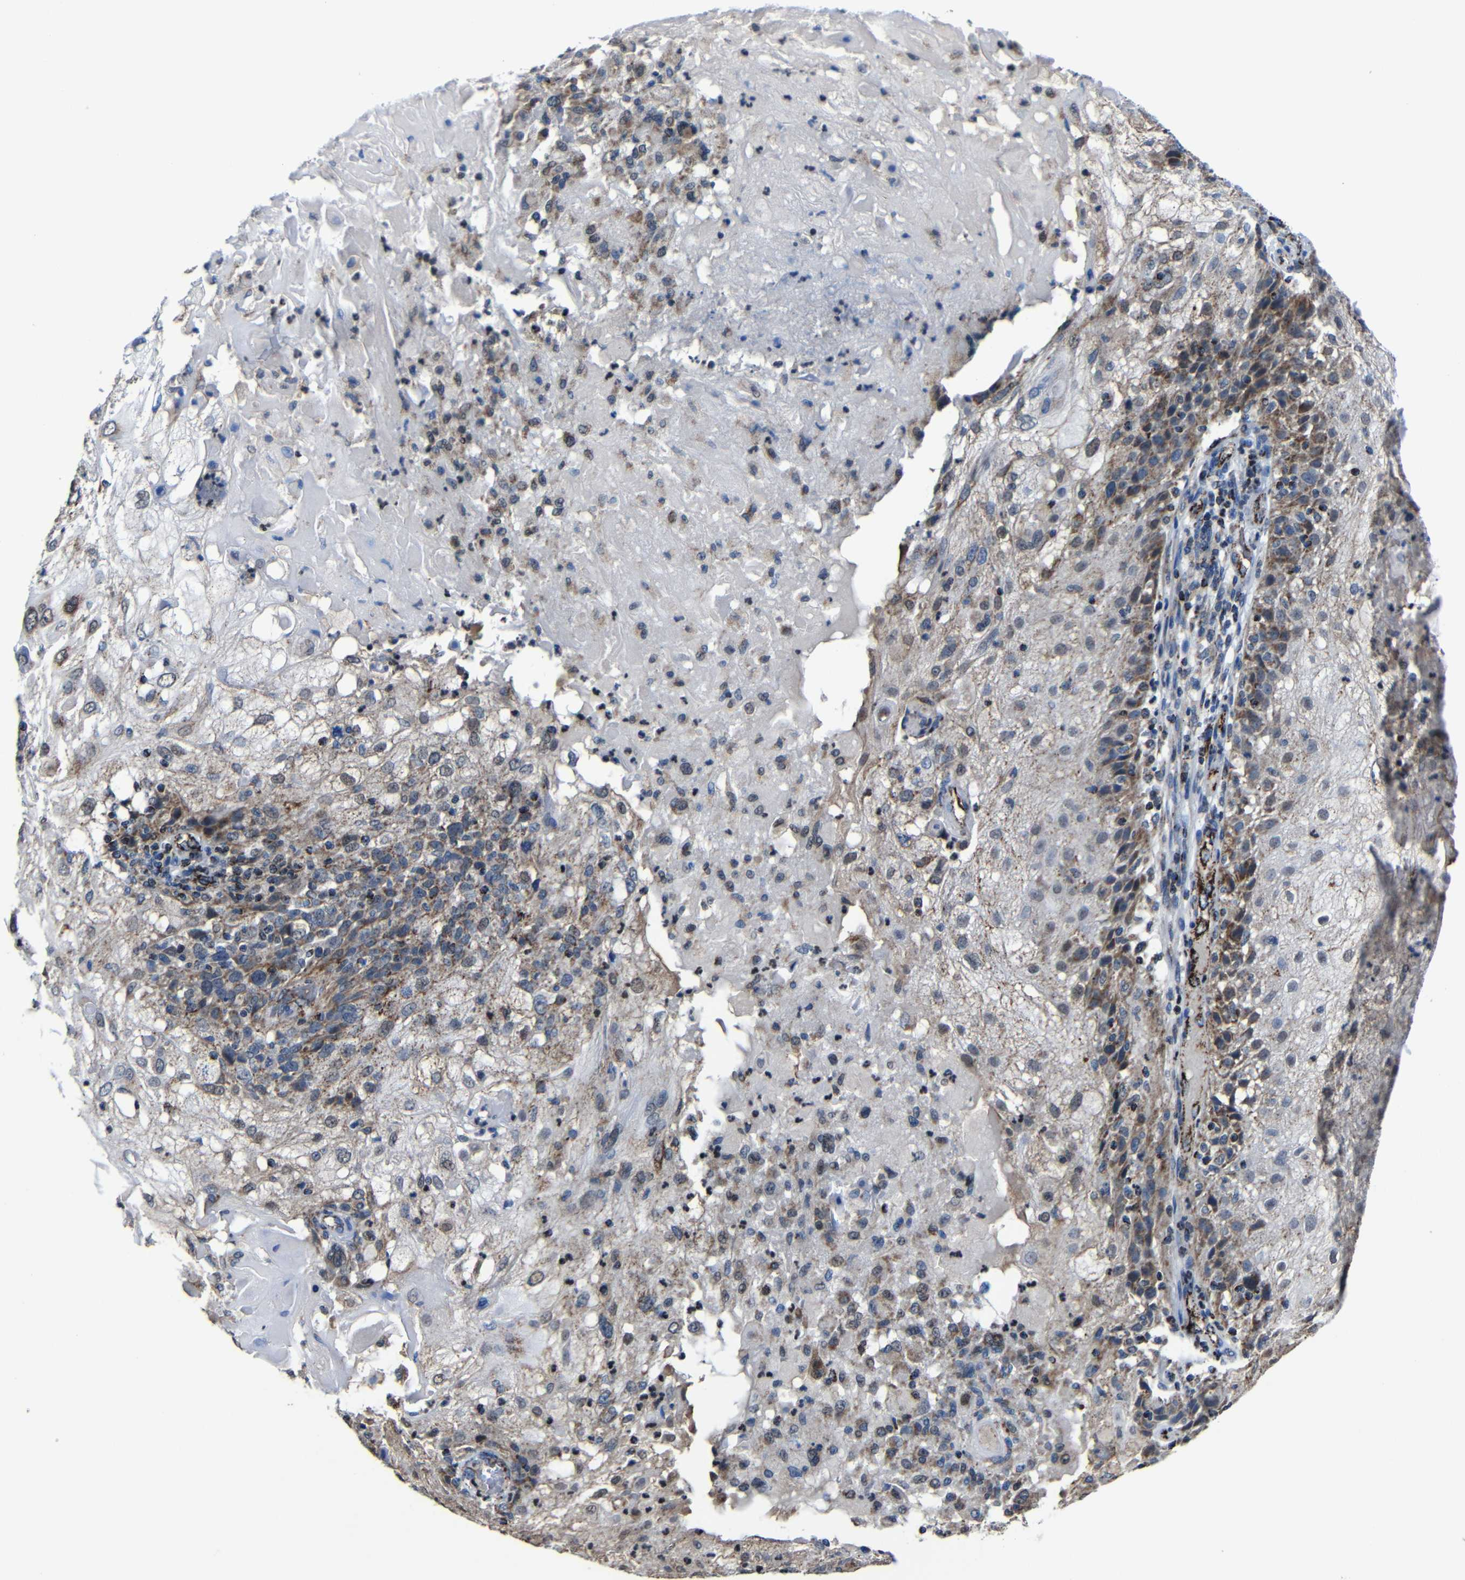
{"staining": {"intensity": "moderate", "quantity": "25%-75%", "location": "cytoplasmic/membranous"}, "tissue": "skin cancer", "cell_type": "Tumor cells", "image_type": "cancer", "snomed": [{"axis": "morphology", "description": "Normal tissue, NOS"}, {"axis": "morphology", "description": "Squamous cell carcinoma, NOS"}, {"axis": "topography", "description": "Skin"}], "caption": "There is medium levels of moderate cytoplasmic/membranous expression in tumor cells of skin squamous cell carcinoma, as demonstrated by immunohistochemical staining (brown color).", "gene": "CA5B", "patient": {"sex": "female", "age": 83}}